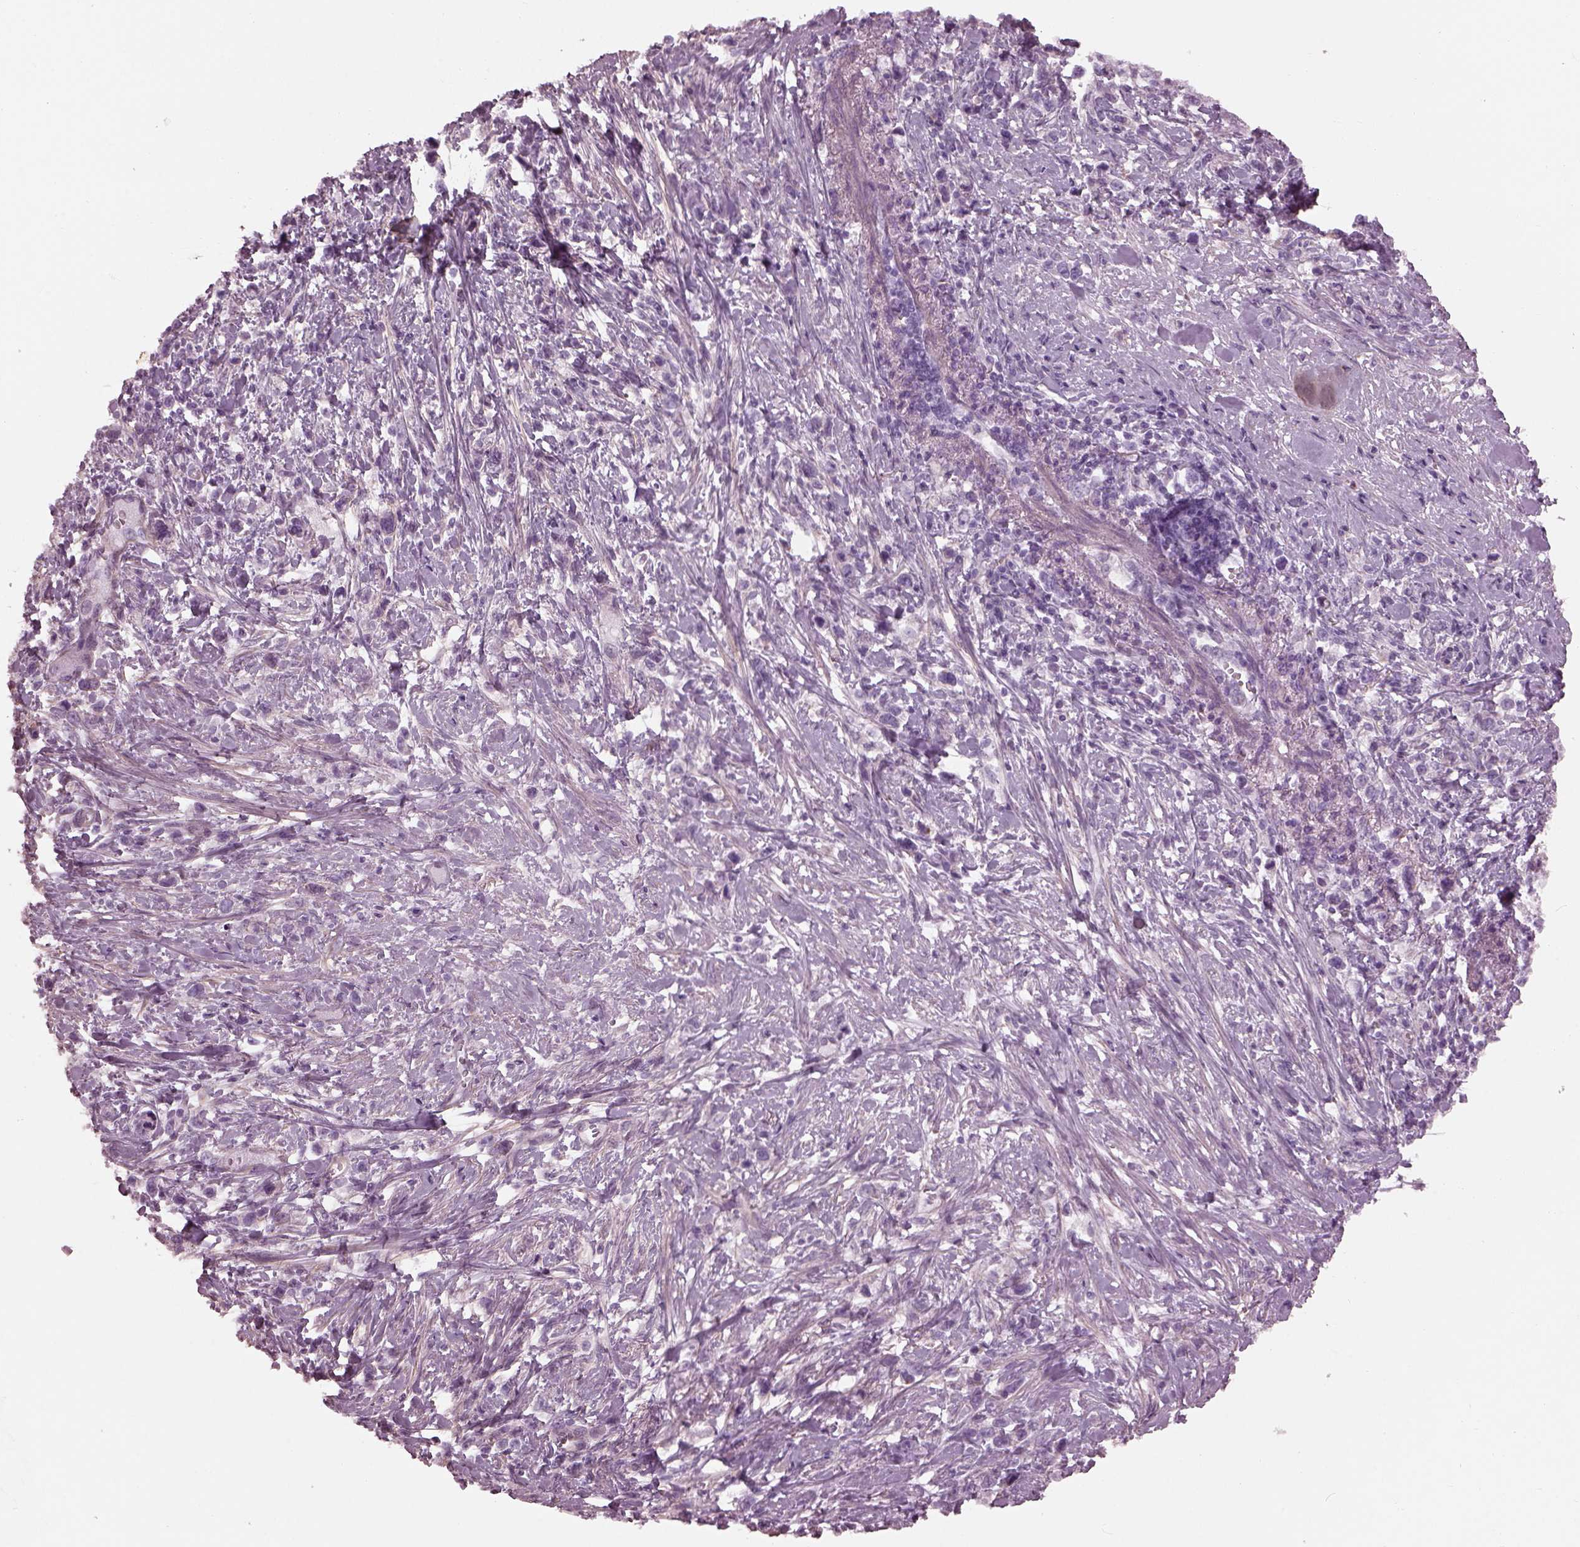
{"staining": {"intensity": "negative", "quantity": "none", "location": "none"}, "tissue": "stomach cancer", "cell_type": "Tumor cells", "image_type": "cancer", "snomed": [{"axis": "morphology", "description": "Adenocarcinoma, NOS"}, {"axis": "topography", "description": "Stomach"}], "caption": "IHC photomicrograph of stomach cancer (adenocarcinoma) stained for a protein (brown), which displays no positivity in tumor cells. (DAB (3,3'-diaminobenzidine) immunohistochemistry (IHC), high magnification).", "gene": "BFSP1", "patient": {"sex": "male", "age": 63}}